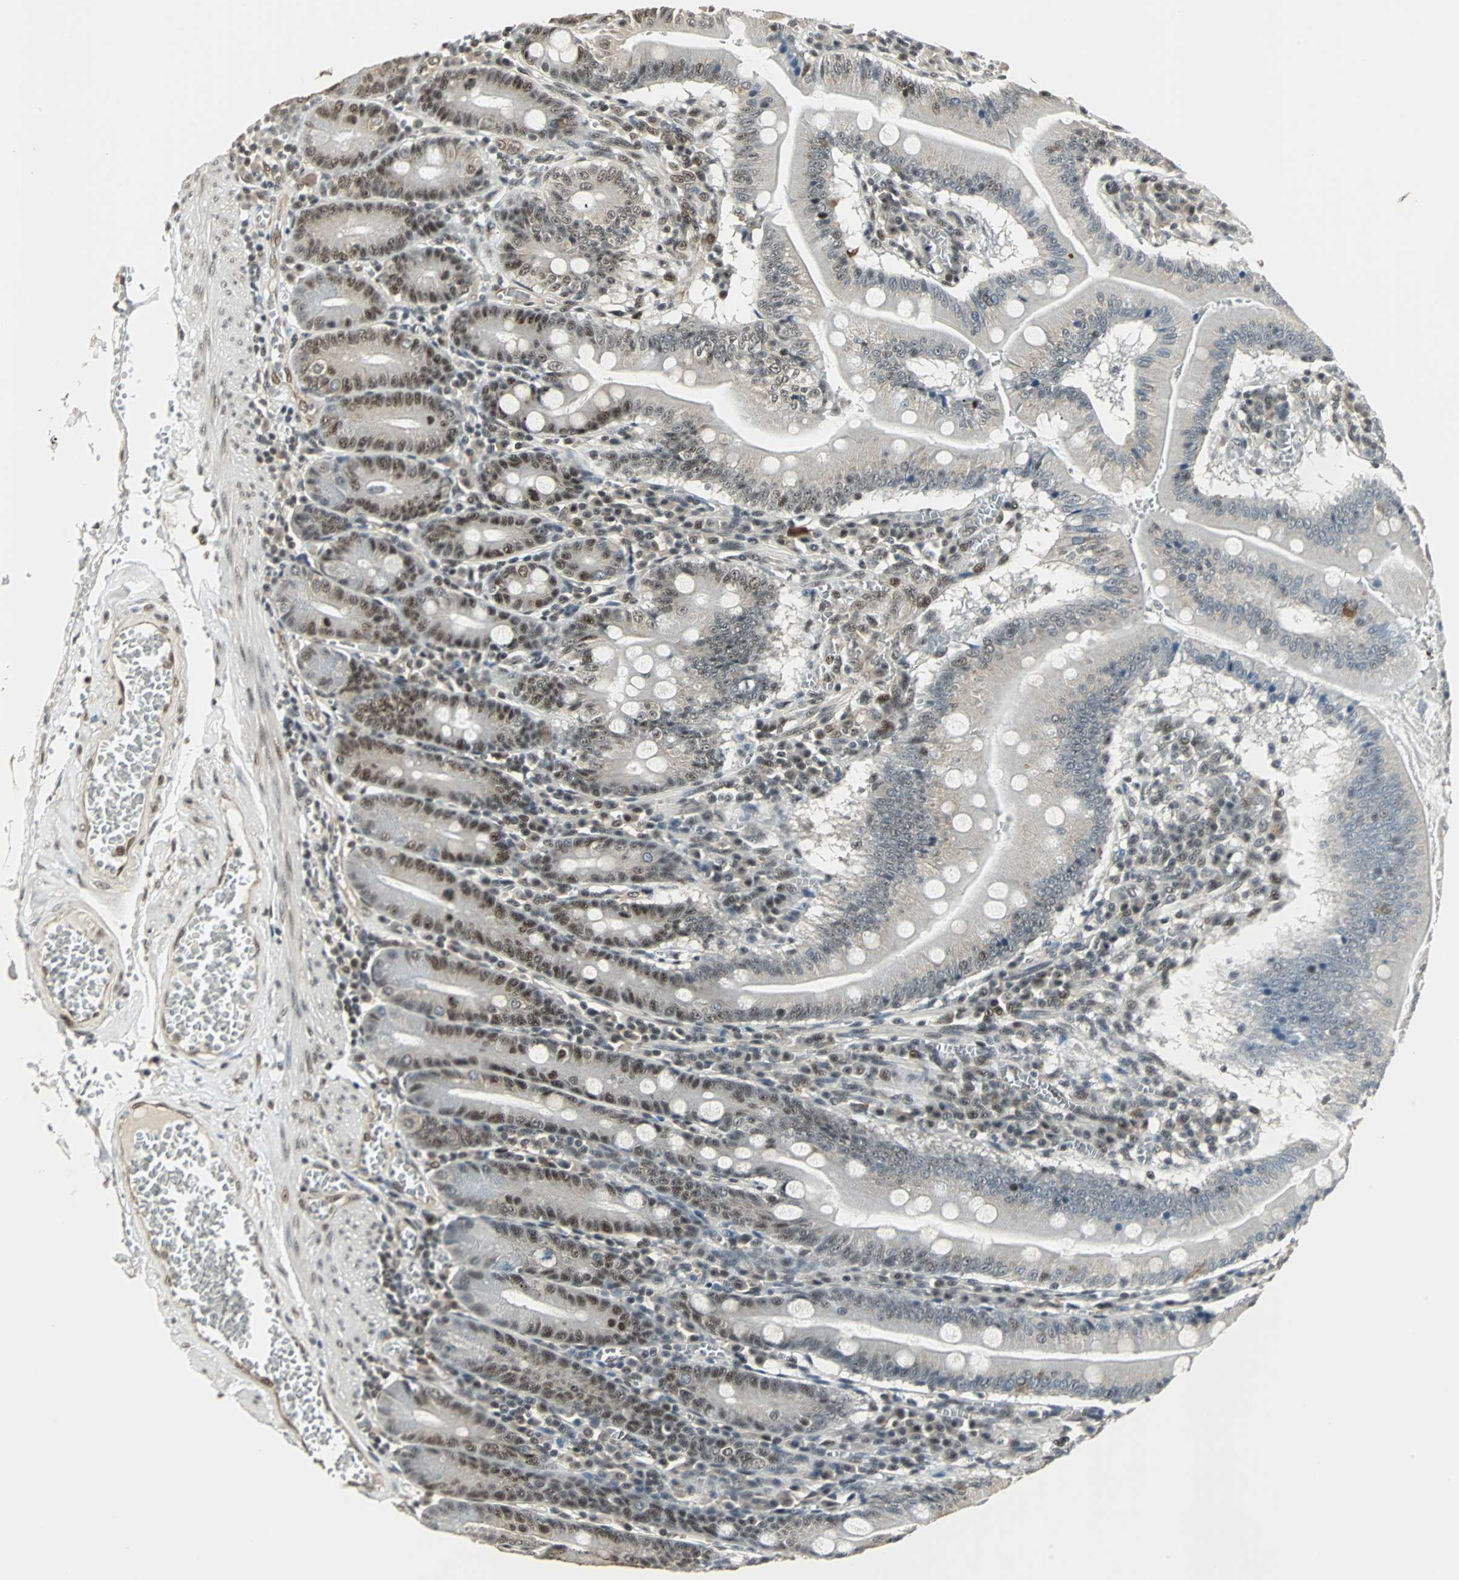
{"staining": {"intensity": "strong", "quantity": "<25%", "location": "nuclear"}, "tissue": "small intestine", "cell_type": "Glandular cells", "image_type": "normal", "snomed": [{"axis": "morphology", "description": "Normal tissue, NOS"}, {"axis": "topography", "description": "Small intestine"}], "caption": "This photomicrograph displays unremarkable small intestine stained with IHC to label a protein in brown. The nuclear of glandular cells show strong positivity for the protein. Nuclei are counter-stained blue.", "gene": "MED4", "patient": {"sex": "male", "age": 71}}